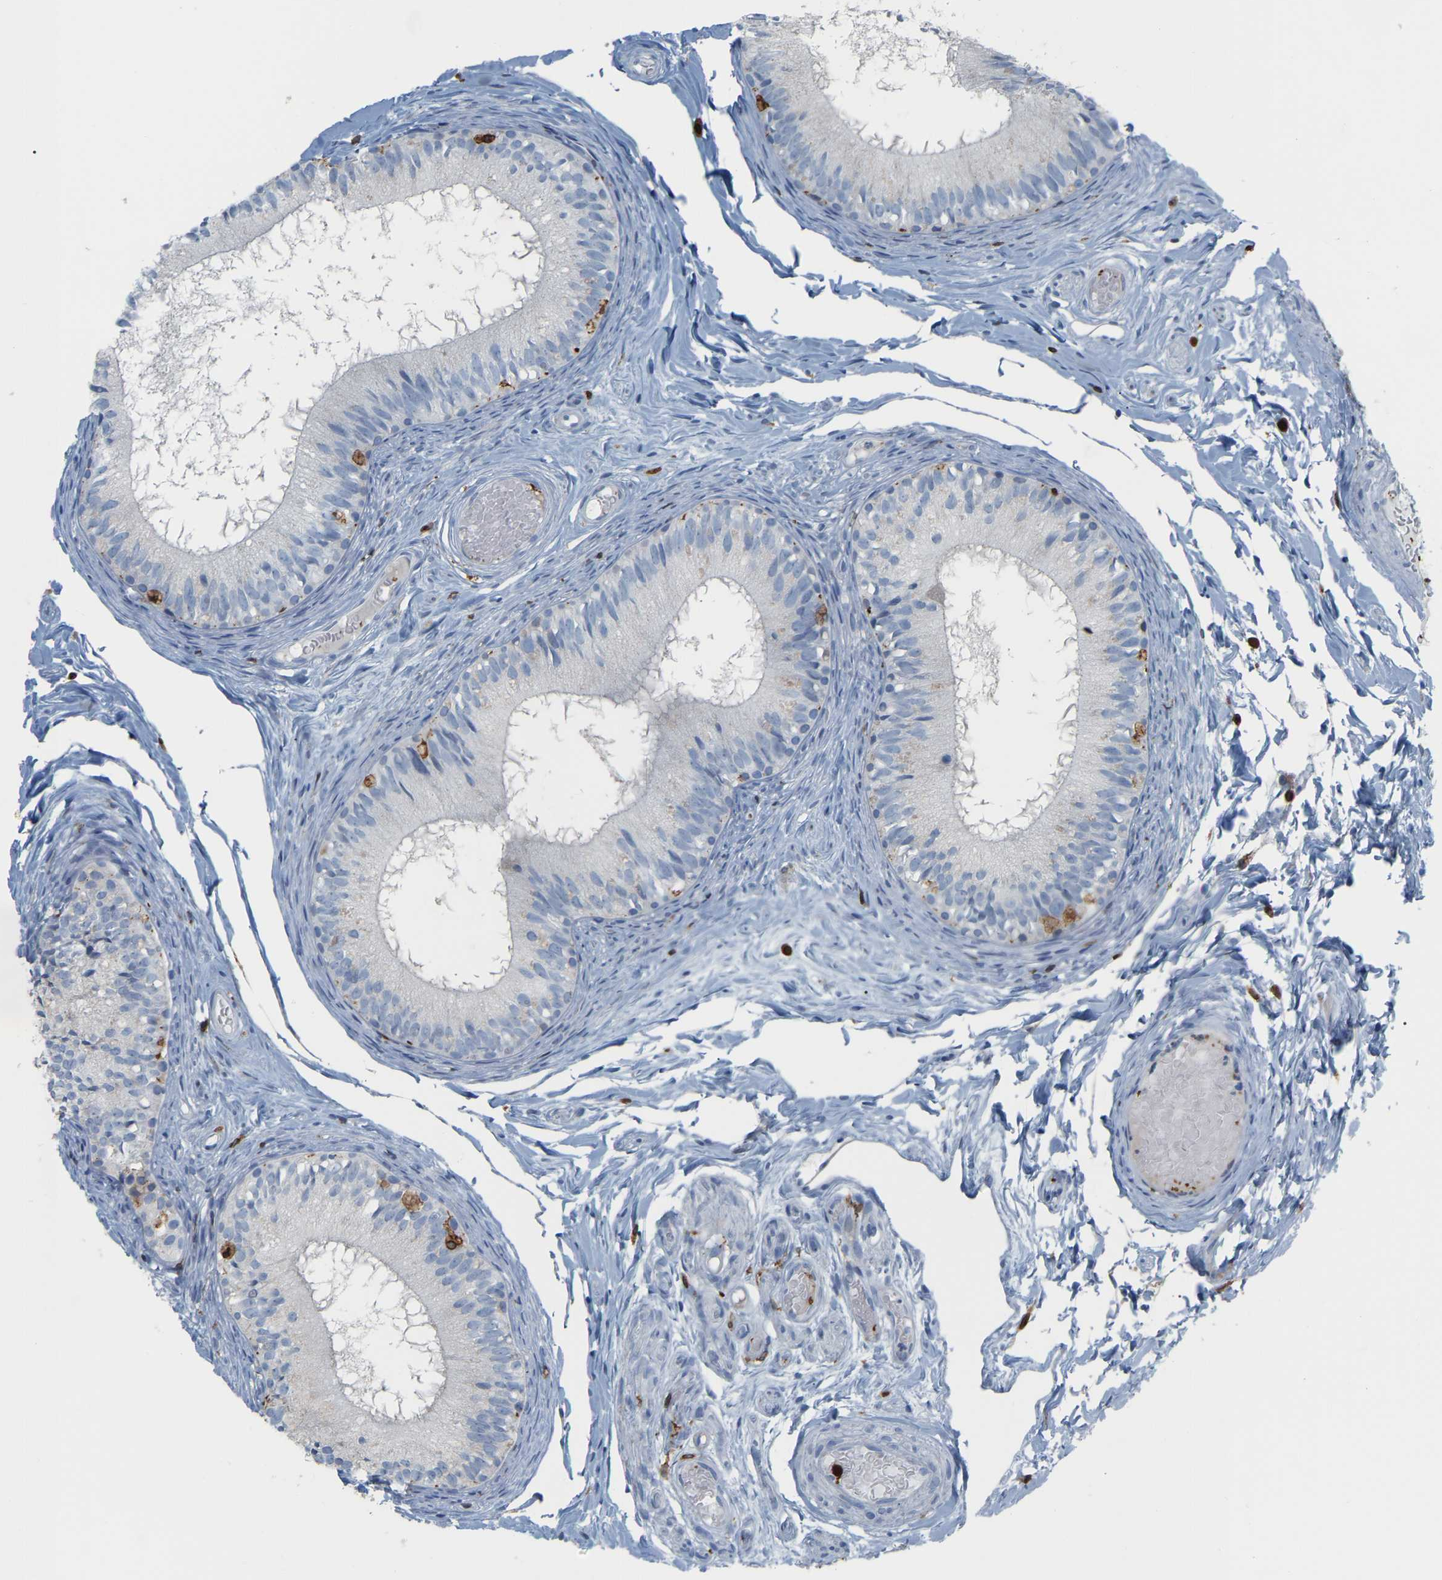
{"staining": {"intensity": "negative", "quantity": "none", "location": "none"}, "tissue": "epididymis", "cell_type": "Glandular cells", "image_type": "normal", "snomed": [{"axis": "morphology", "description": "Normal tissue, NOS"}, {"axis": "topography", "description": "Epididymis"}], "caption": "Glandular cells are negative for brown protein staining in normal epididymis. Brightfield microscopy of immunohistochemistry (IHC) stained with DAB (brown) and hematoxylin (blue), captured at high magnification.", "gene": "PTGS1", "patient": {"sex": "male", "age": 46}}